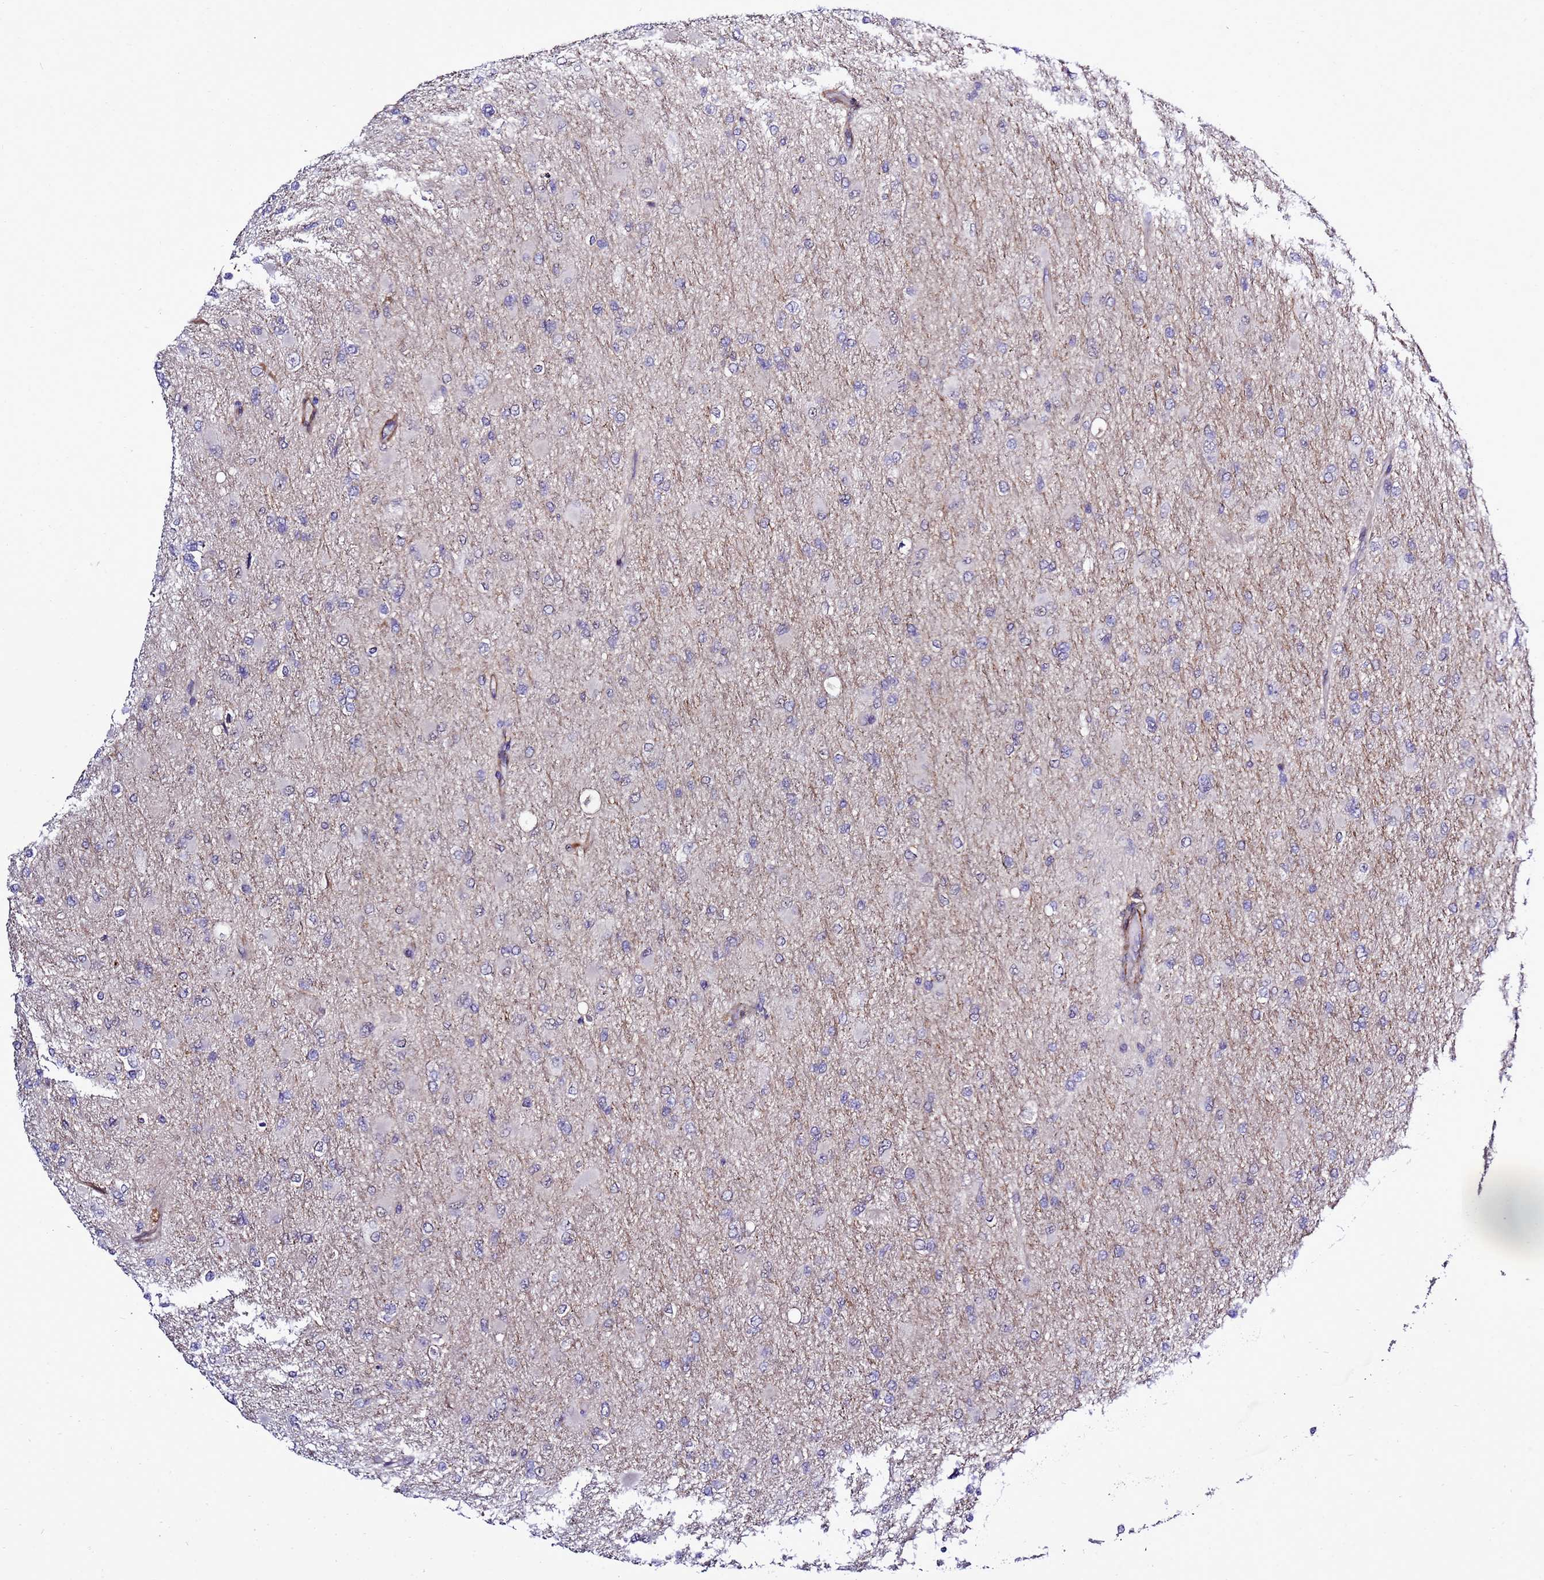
{"staining": {"intensity": "negative", "quantity": "none", "location": "none"}, "tissue": "glioma", "cell_type": "Tumor cells", "image_type": "cancer", "snomed": [{"axis": "morphology", "description": "Glioma, malignant, High grade"}, {"axis": "topography", "description": "Cerebral cortex"}], "caption": "Photomicrograph shows no significant protein expression in tumor cells of malignant glioma (high-grade). (Stains: DAB (3,3'-diaminobenzidine) immunohistochemistry (IHC) with hematoxylin counter stain, Microscopy: brightfield microscopy at high magnification).", "gene": "GZF1", "patient": {"sex": "female", "age": 36}}